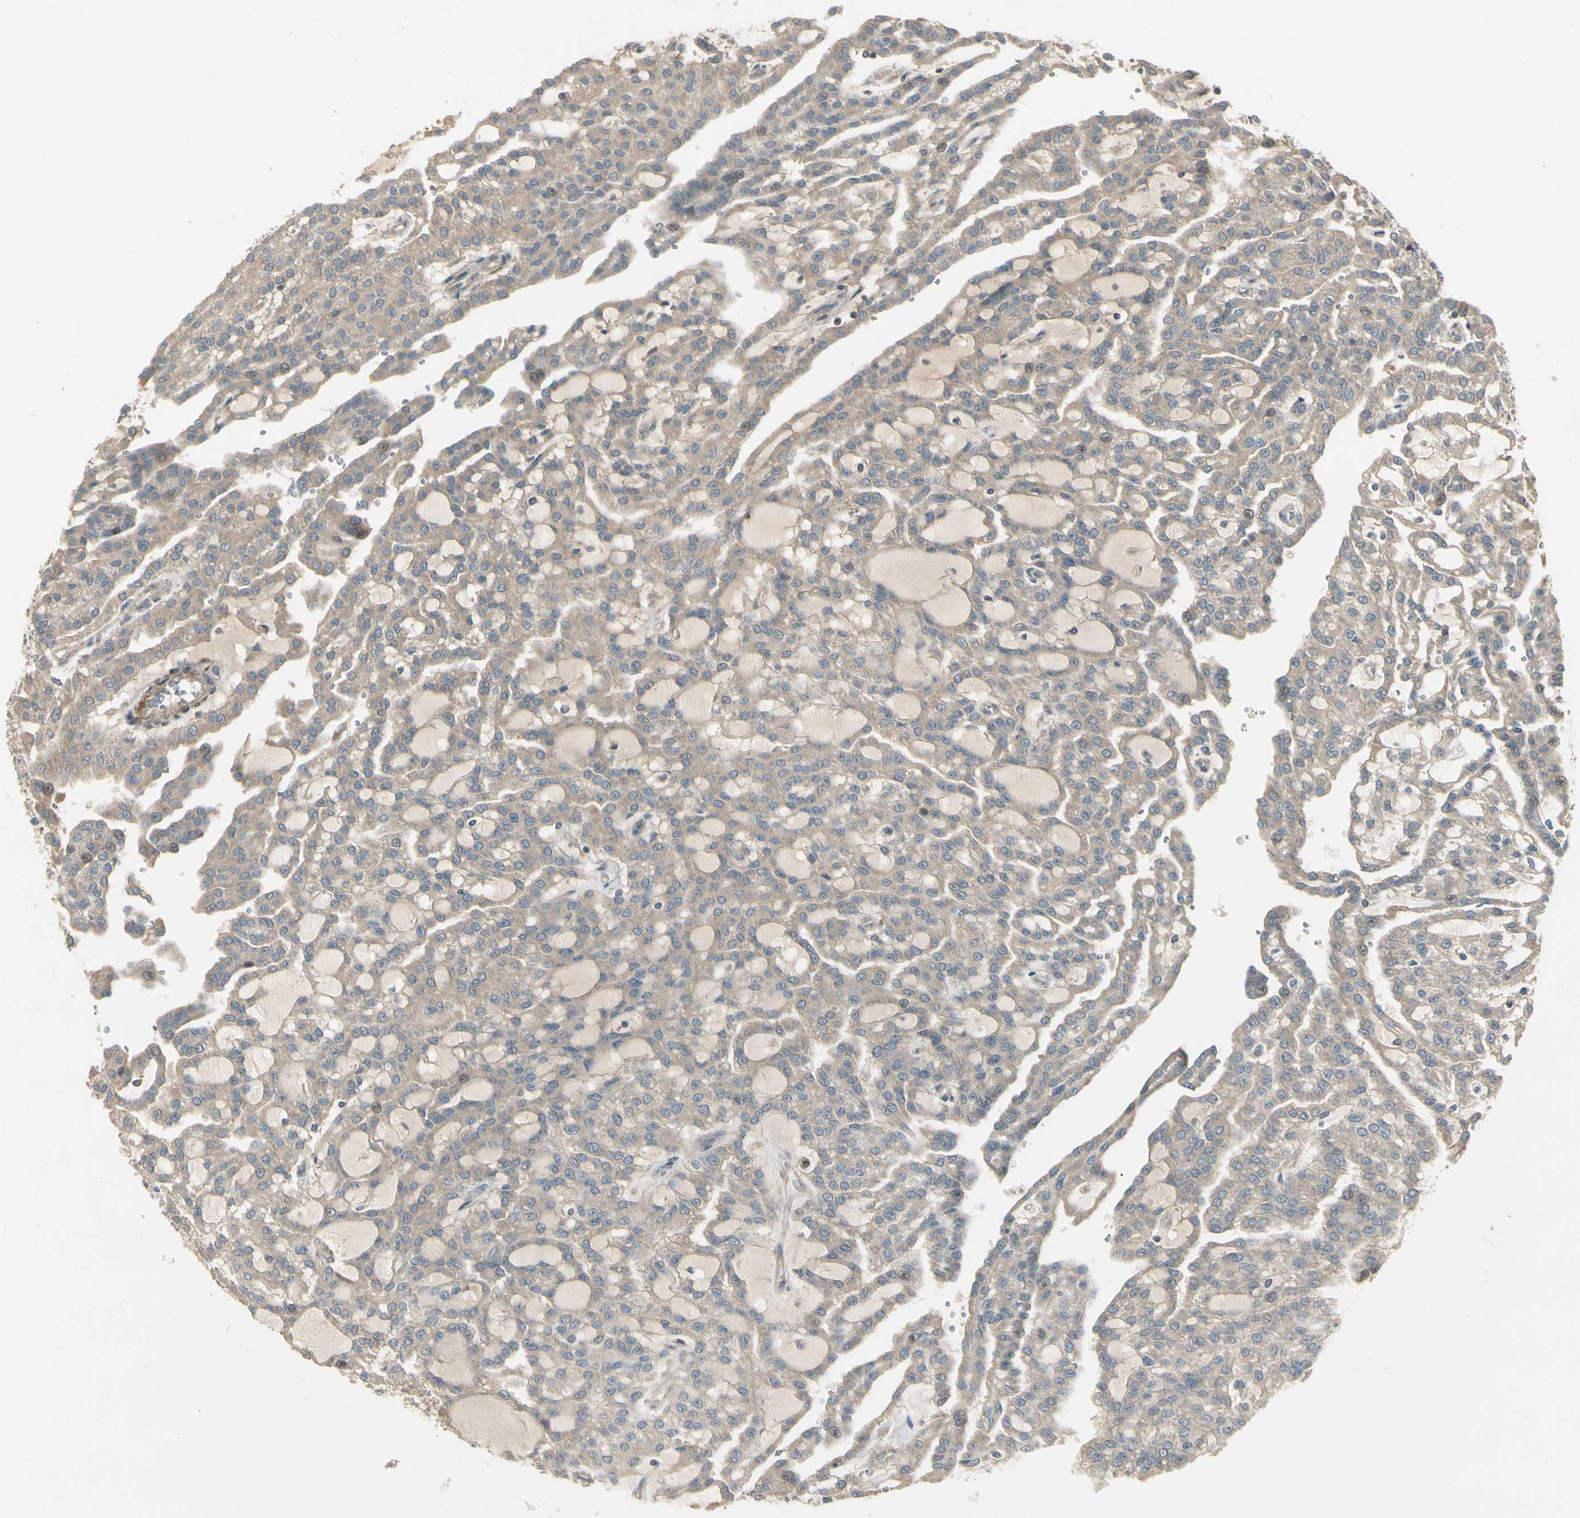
{"staining": {"intensity": "weak", "quantity": ">75%", "location": "cytoplasmic/membranous"}, "tissue": "renal cancer", "cell_type": "Tumor cells", "image_type": "cancer", "snomed": [{"axis": "morphology", "description": "Adenocarcinoma, NOS"}, {"axis": "topography", "description": "Kidney"}], "caption": "High-magnification brightfield microscopy of renal cancer stained with DAB (3,3'-diaminobenzidine) (brown) and counterstained with hematoxylin (blue). tumor cells exhibit weak cytoplasmic/membranous staining is present in about>75% of cells. (DAB (3,3'-diaminobenzidine) IHC with brightfield microscopy, high magnification).", "gene": "ACVR1", "patient": {"sex": "male", "age": 63}}